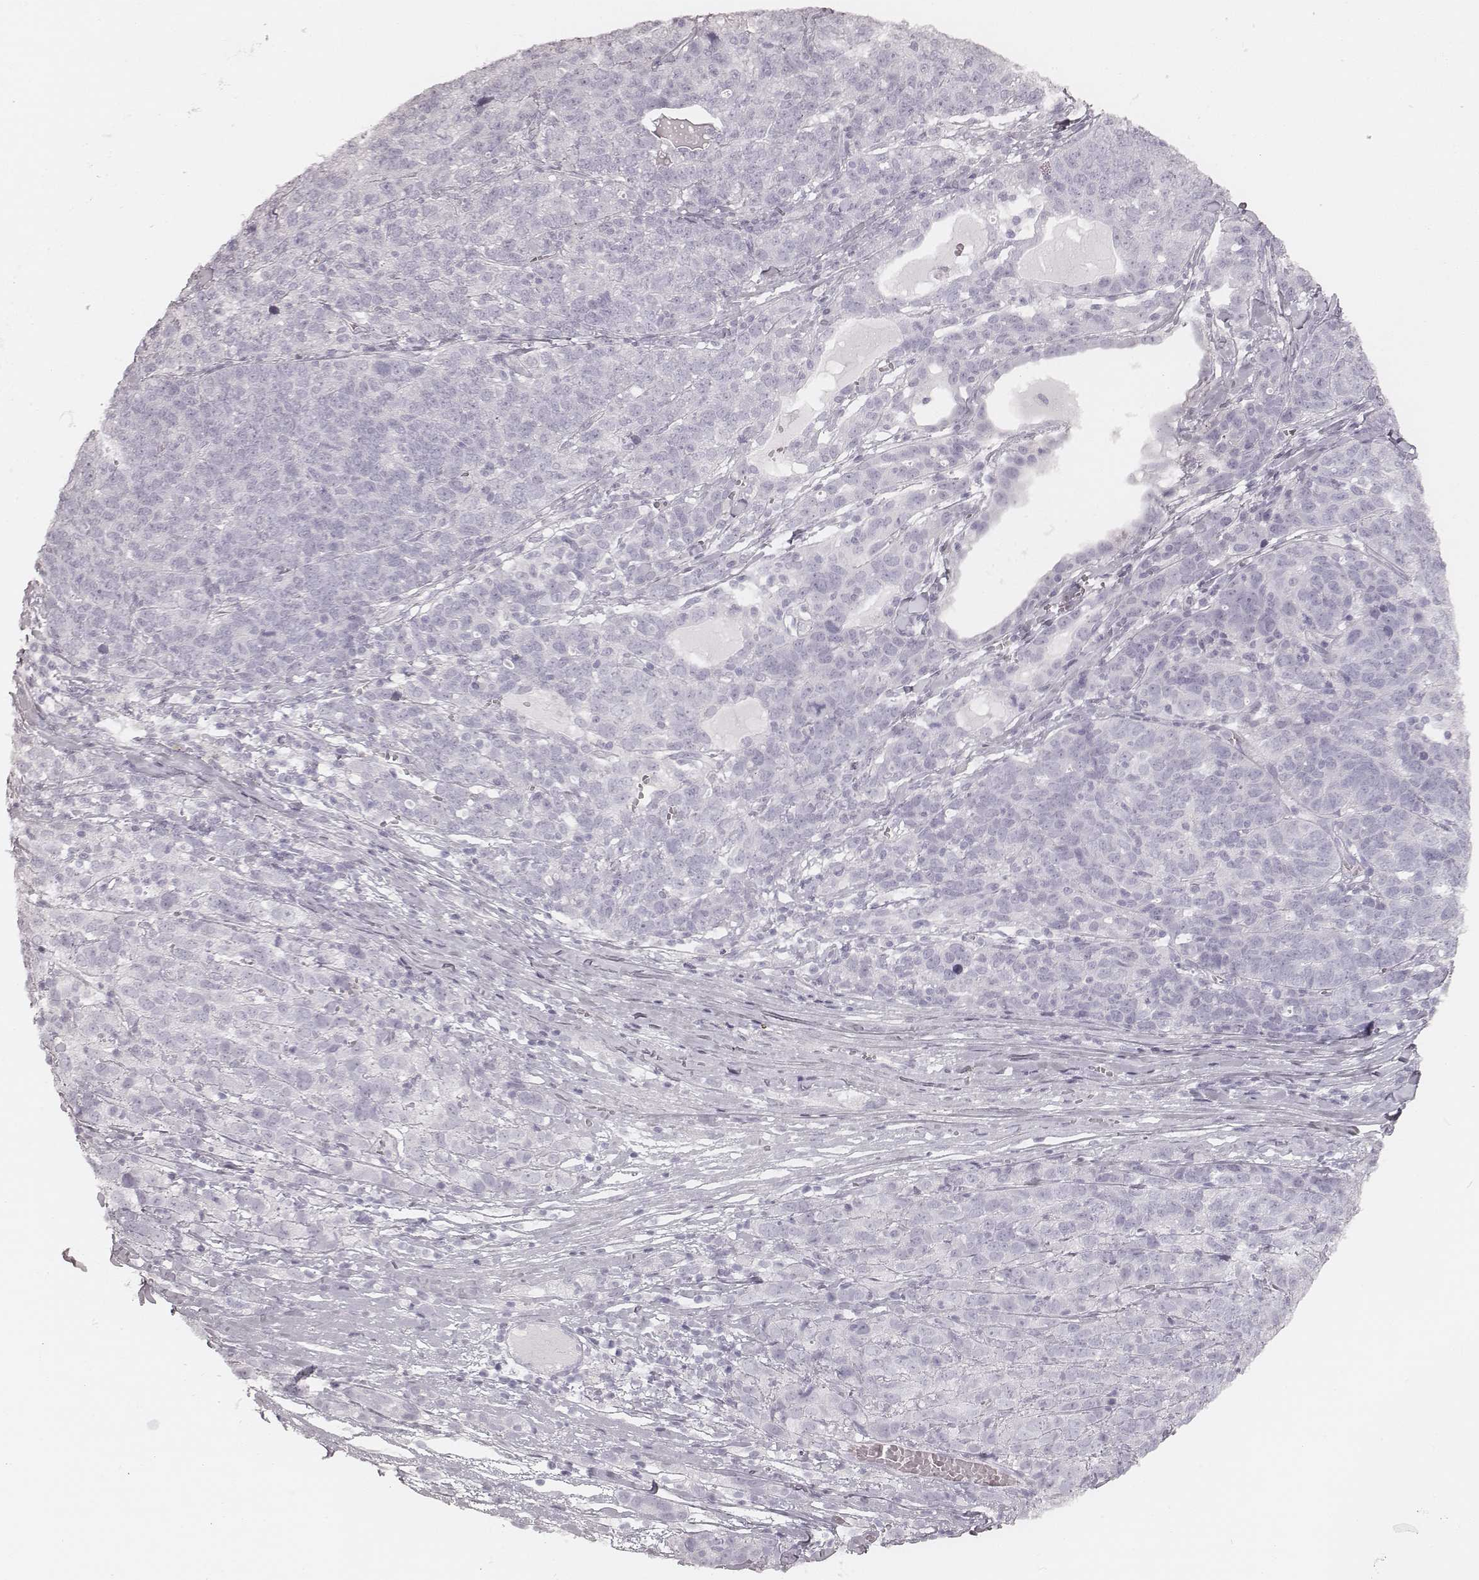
{"staining": {"intensity": "negative", "quantity": "none", "location": "none"}, "tissue": "ovarian cancer", "cell_type": "Tumor cells", "image_type": "cancer", "snomed": [{"axis": "morphology", "description": "Cystadenocarcinoma, serous, NOS"}, {"axis": "topography", "description": "Ovary"}], "caption": "DAB (3,3'-diaminobenzidine) immunohistochemical staining of ovarian serous cystadenocarcinoma reveals no significant positivity in tumor cells. (IHC, brightfield microscopy, high magnification).", "gene": "KRT34", "patient": {"sex": "female", "age": 71}}